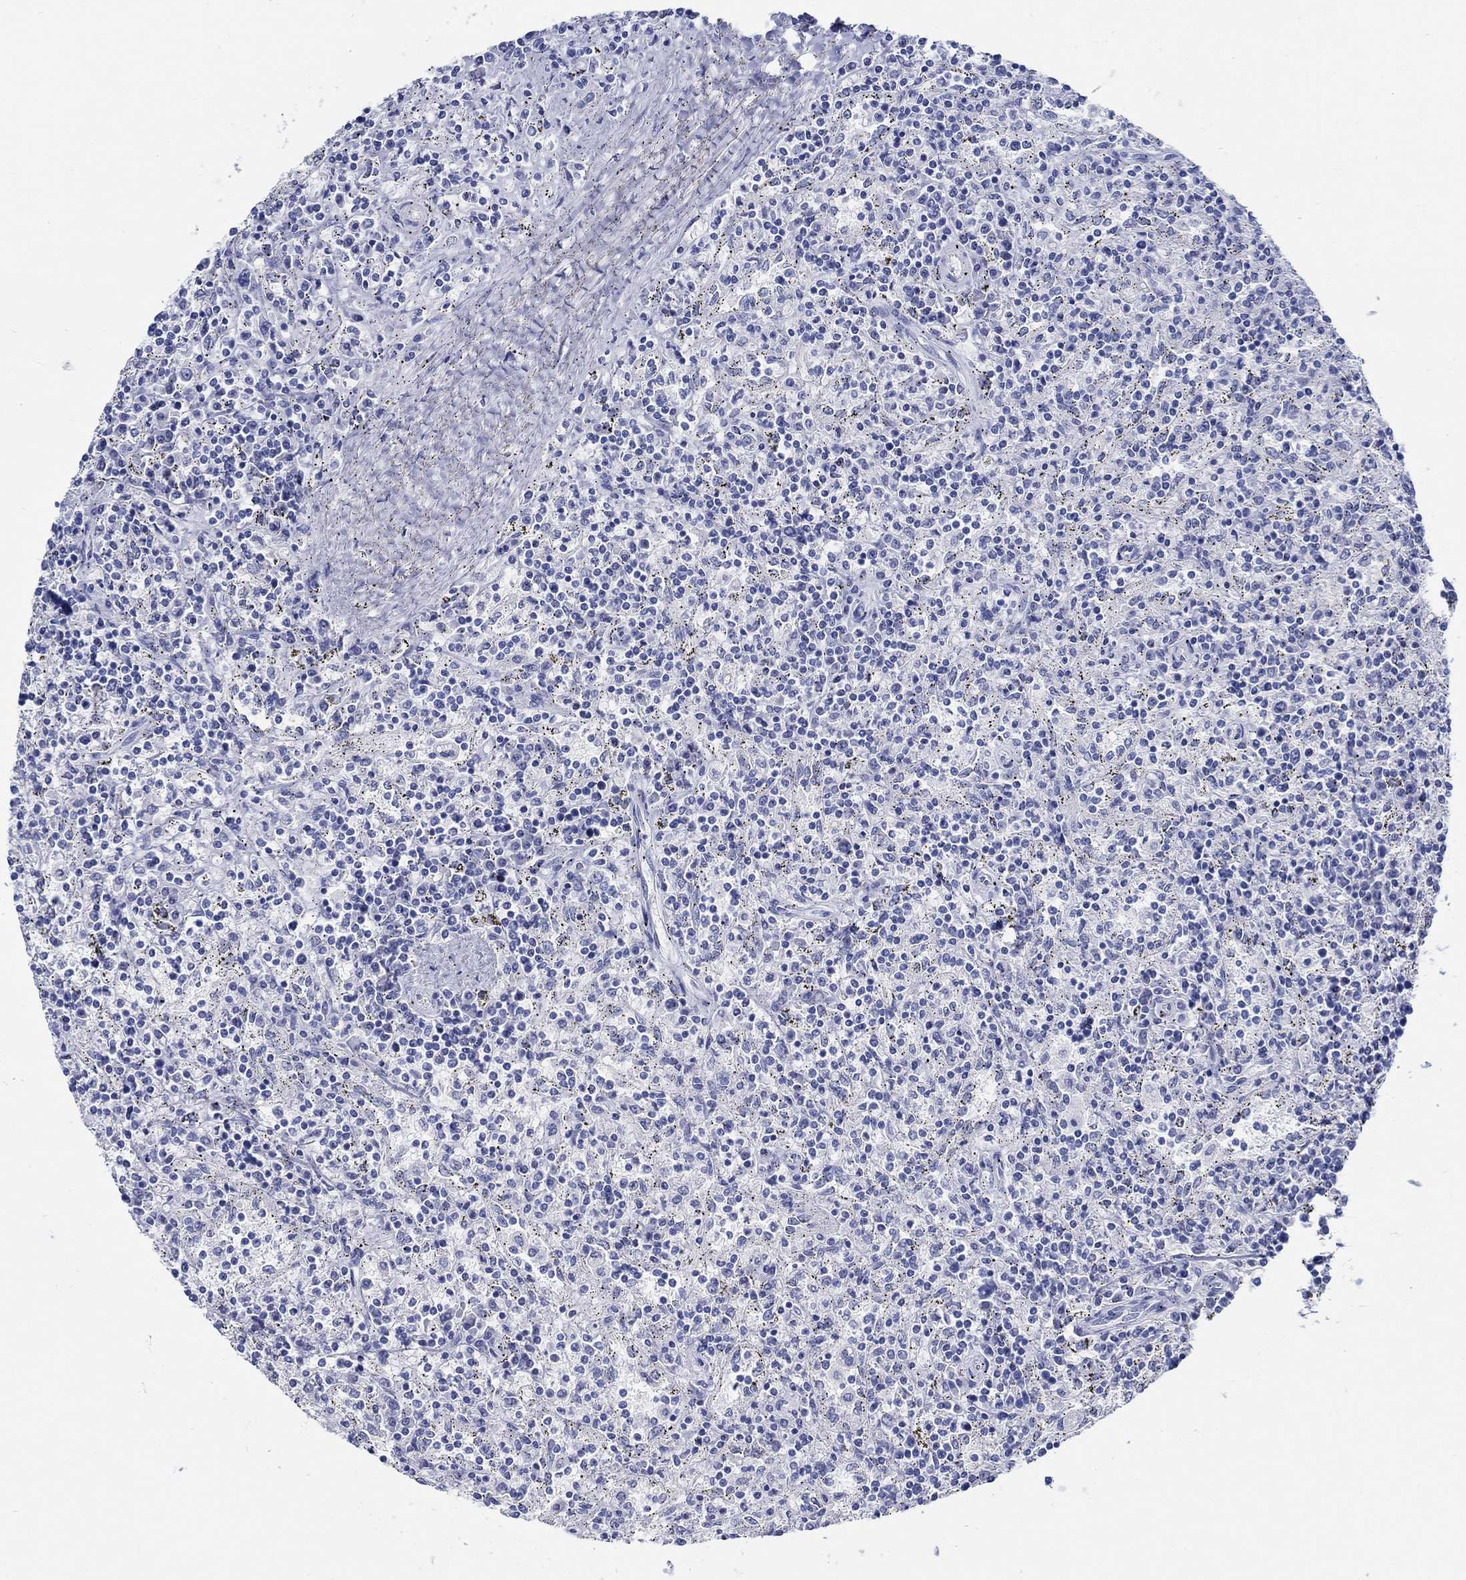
{"staining": {"intensity": "negative", "quantity": "none", "location": "none"}, "tissue": "lymphoma", "cell_type": "Tumor cells", "image_type": "cancer", "snomed": [{"axis": "morphology", "description": "Malignant lymphoma, non-Hodgkin's type, Low grade"}, {"axis": "topography", "description": "Spleen"}], "caption": "Immunohistochemistry (IHC) histopathology image of neoplastic tissue: human malignant lymphoma, non-Hodgkin's type (low-grade) stained with DAB shows no significant protein expression in tumor cells.", "gene": "RD3L", "patient": {"sex": "male", "age": 62}}